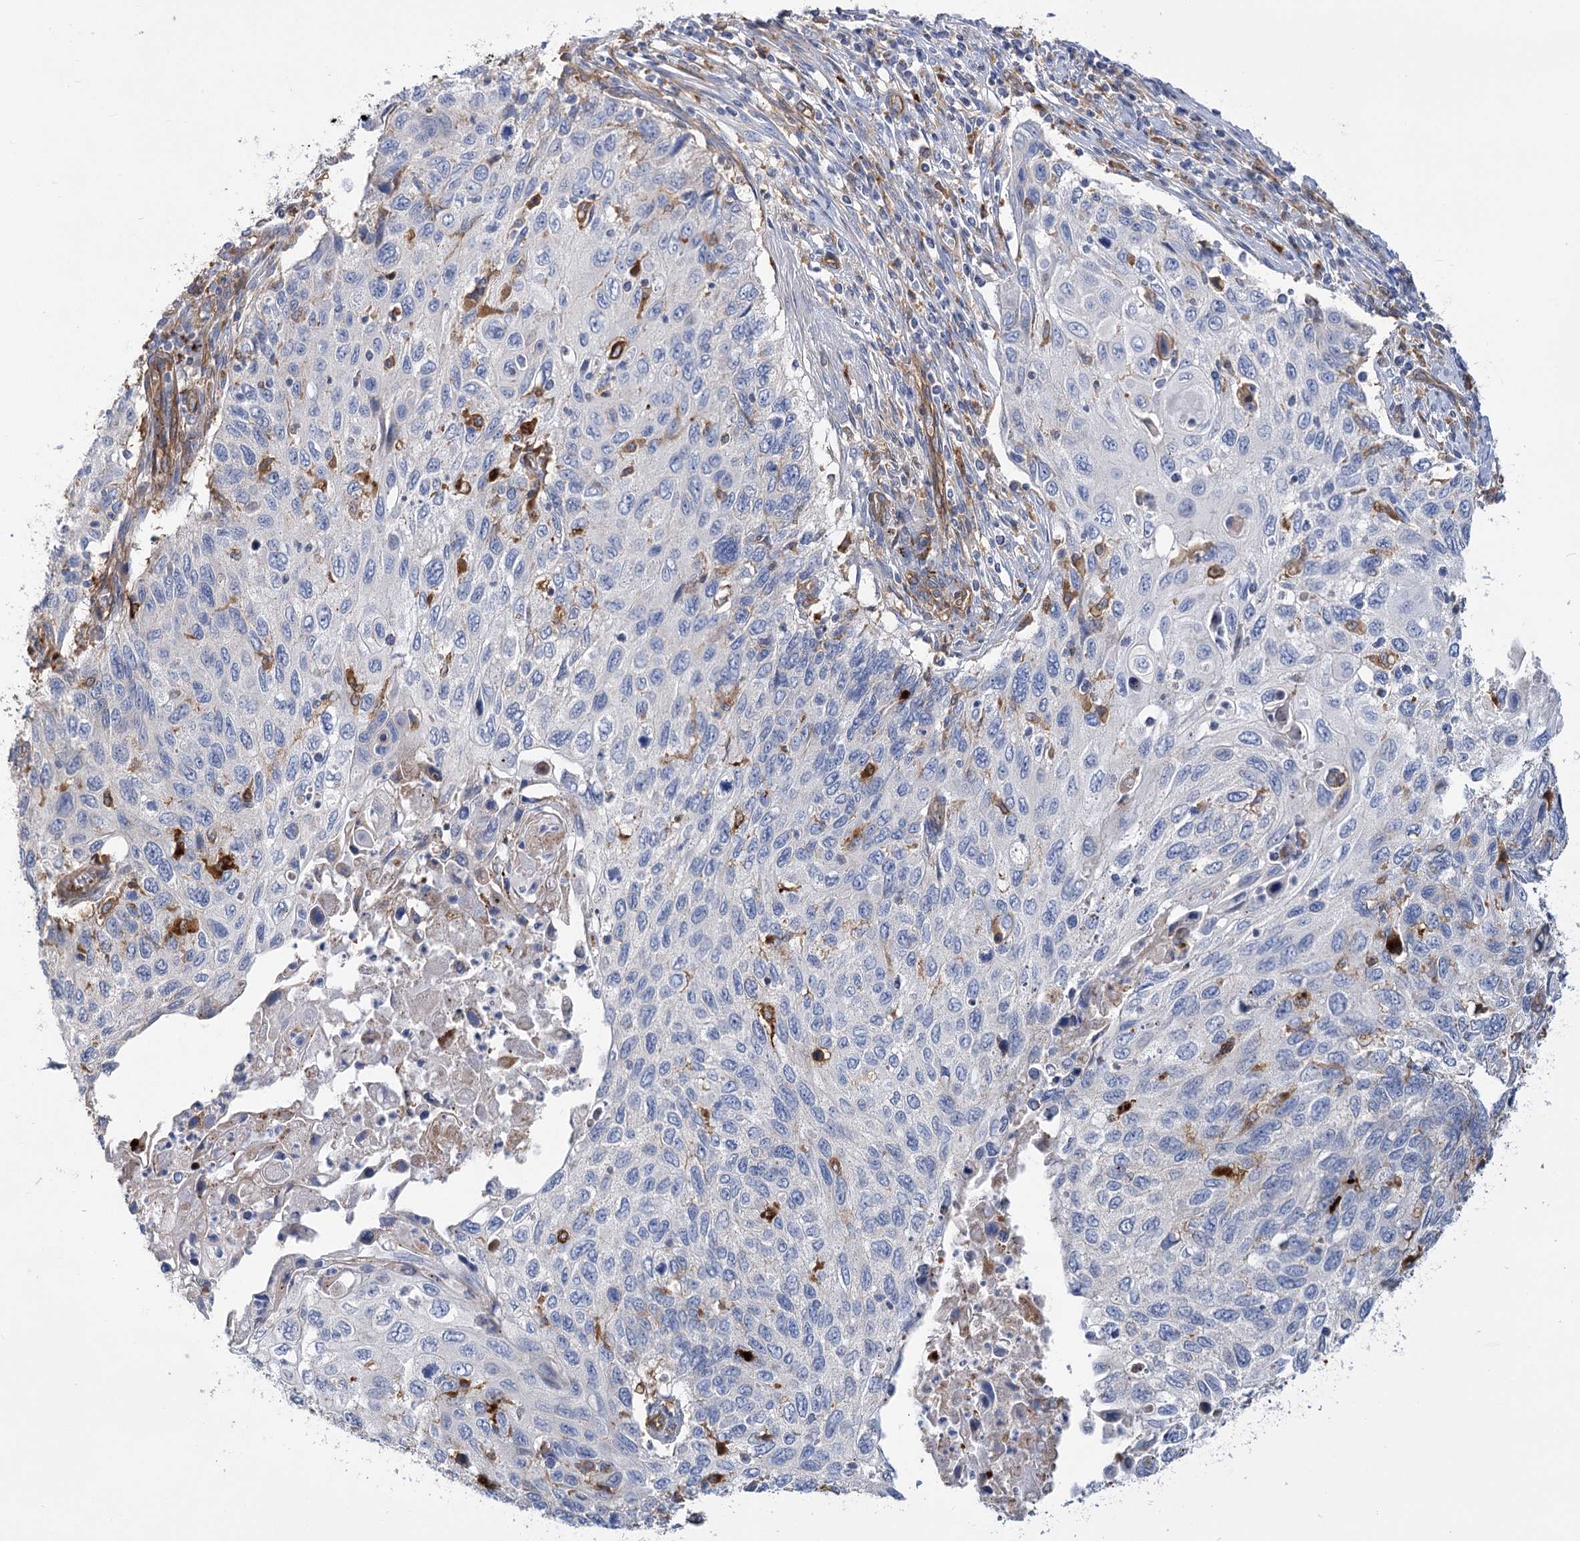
{"staining": {"intensity": "negative", "quantity": "none", "location": "none"}, "tissue": "cervical cancer", "cell_type": "Tumor cells", "image_type": "cancer", "snomed": [{"axis": "morphology", "description": "Squamous cell carcinoma, NOS"}, {"axis": "topography", "description": "Cervix"}], "caption": "IHC of human cervical cancer (squamous cell carcinoma) reveals no positivity in tumor cells. (Immunohistochemistry (ihc), brightfield microscopy, high magnification).", "gene": "GUSB", "patient": {"sex": "female", "age": 70}}